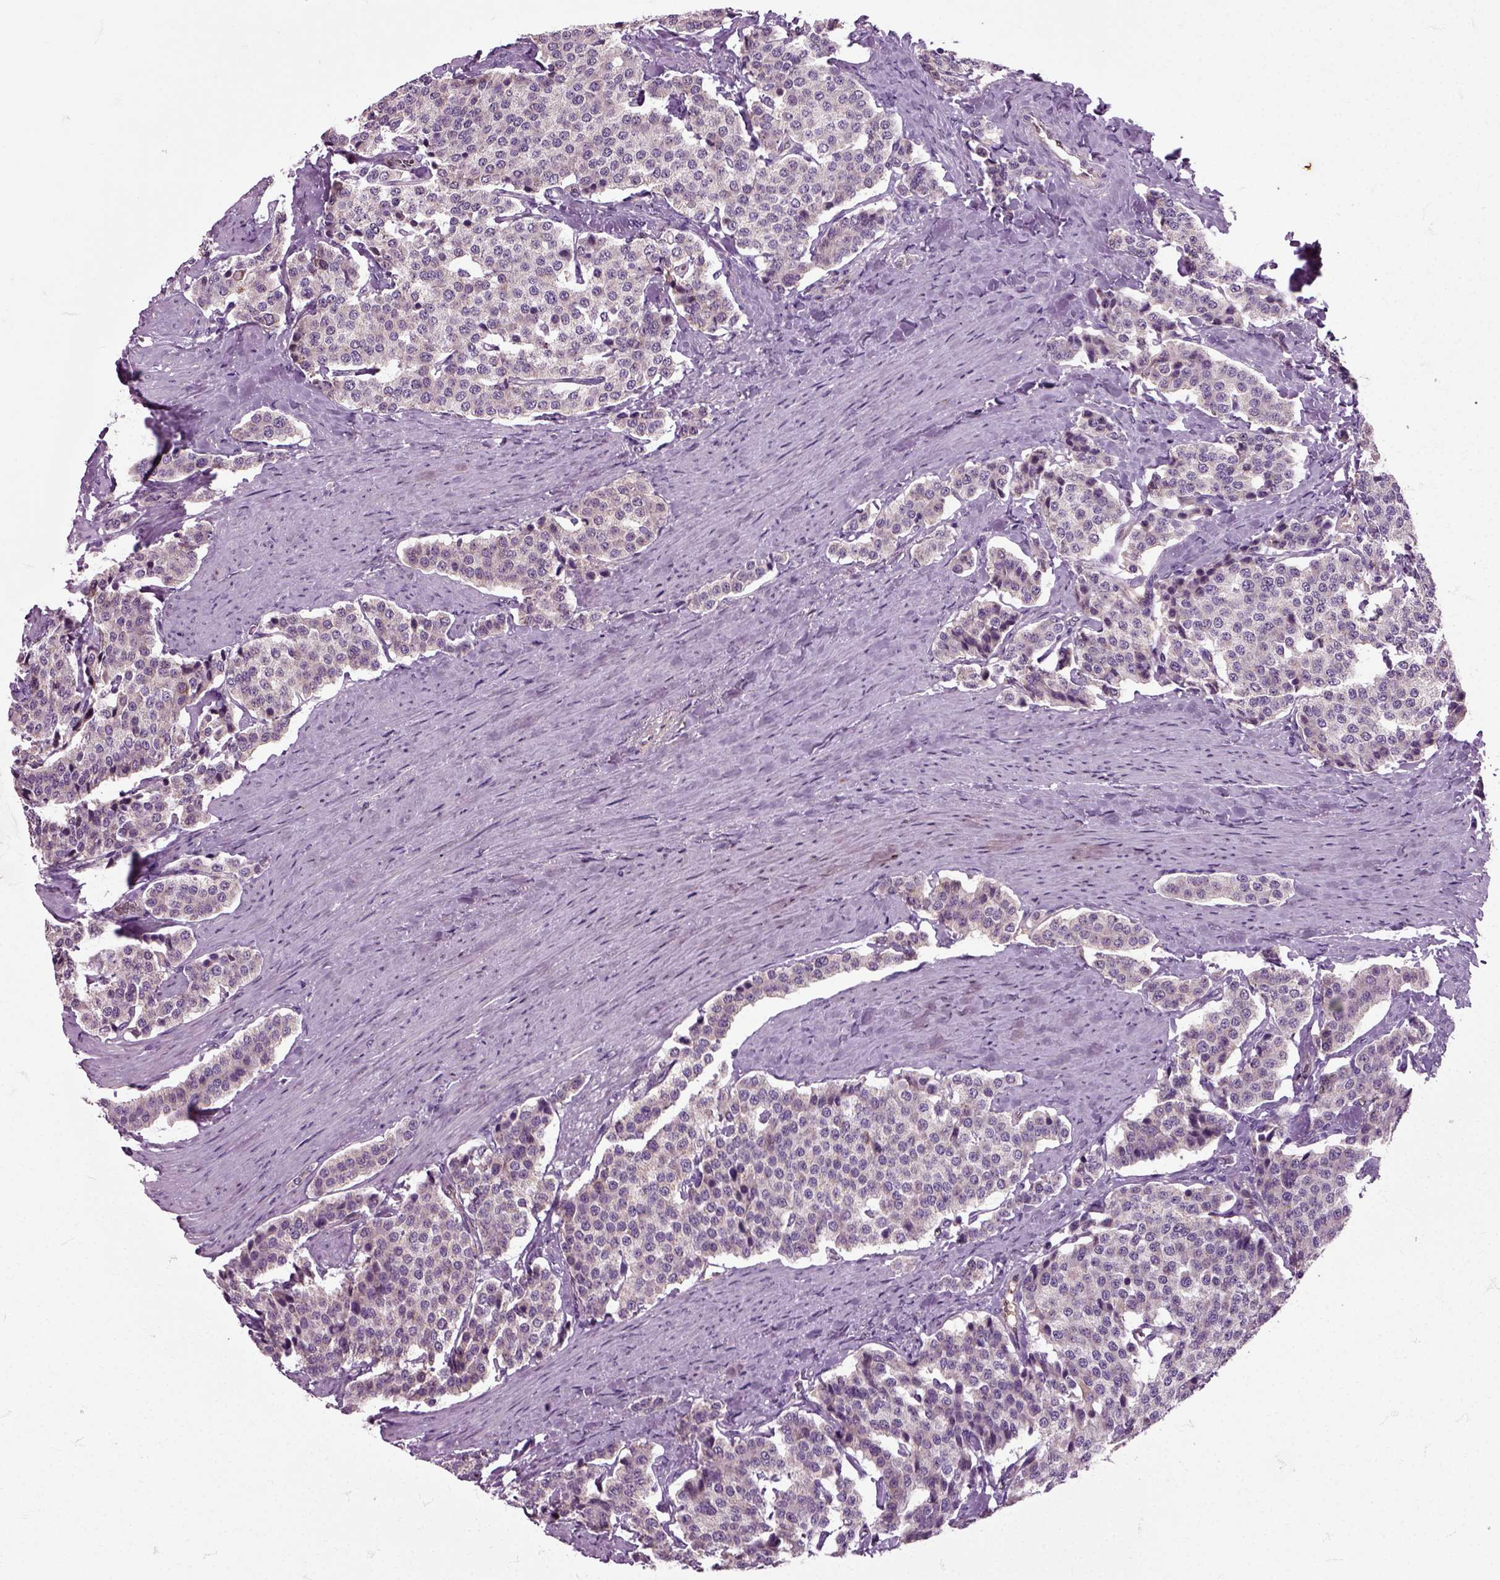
{"staining": {"intensity": "negative", "quantity": "none", "location": "none"}, "tissue": "carcinoid", "cell_type": "Tumor cells", "image_type": "cancer", "snomed": [{"axis": "morphology", "description": "Carcinoid, malignant, NOS"}, {"axis": "topography", "description": "Small intestine"}], "caption": "High power microscopy photomicrograph of an immunohistochemistry (IHC) micrograph of carcinoid, revealing no significant positivity in tumor cells.", "gene": "HSPA2", "patient": {"sex": "female", "age": 58}}